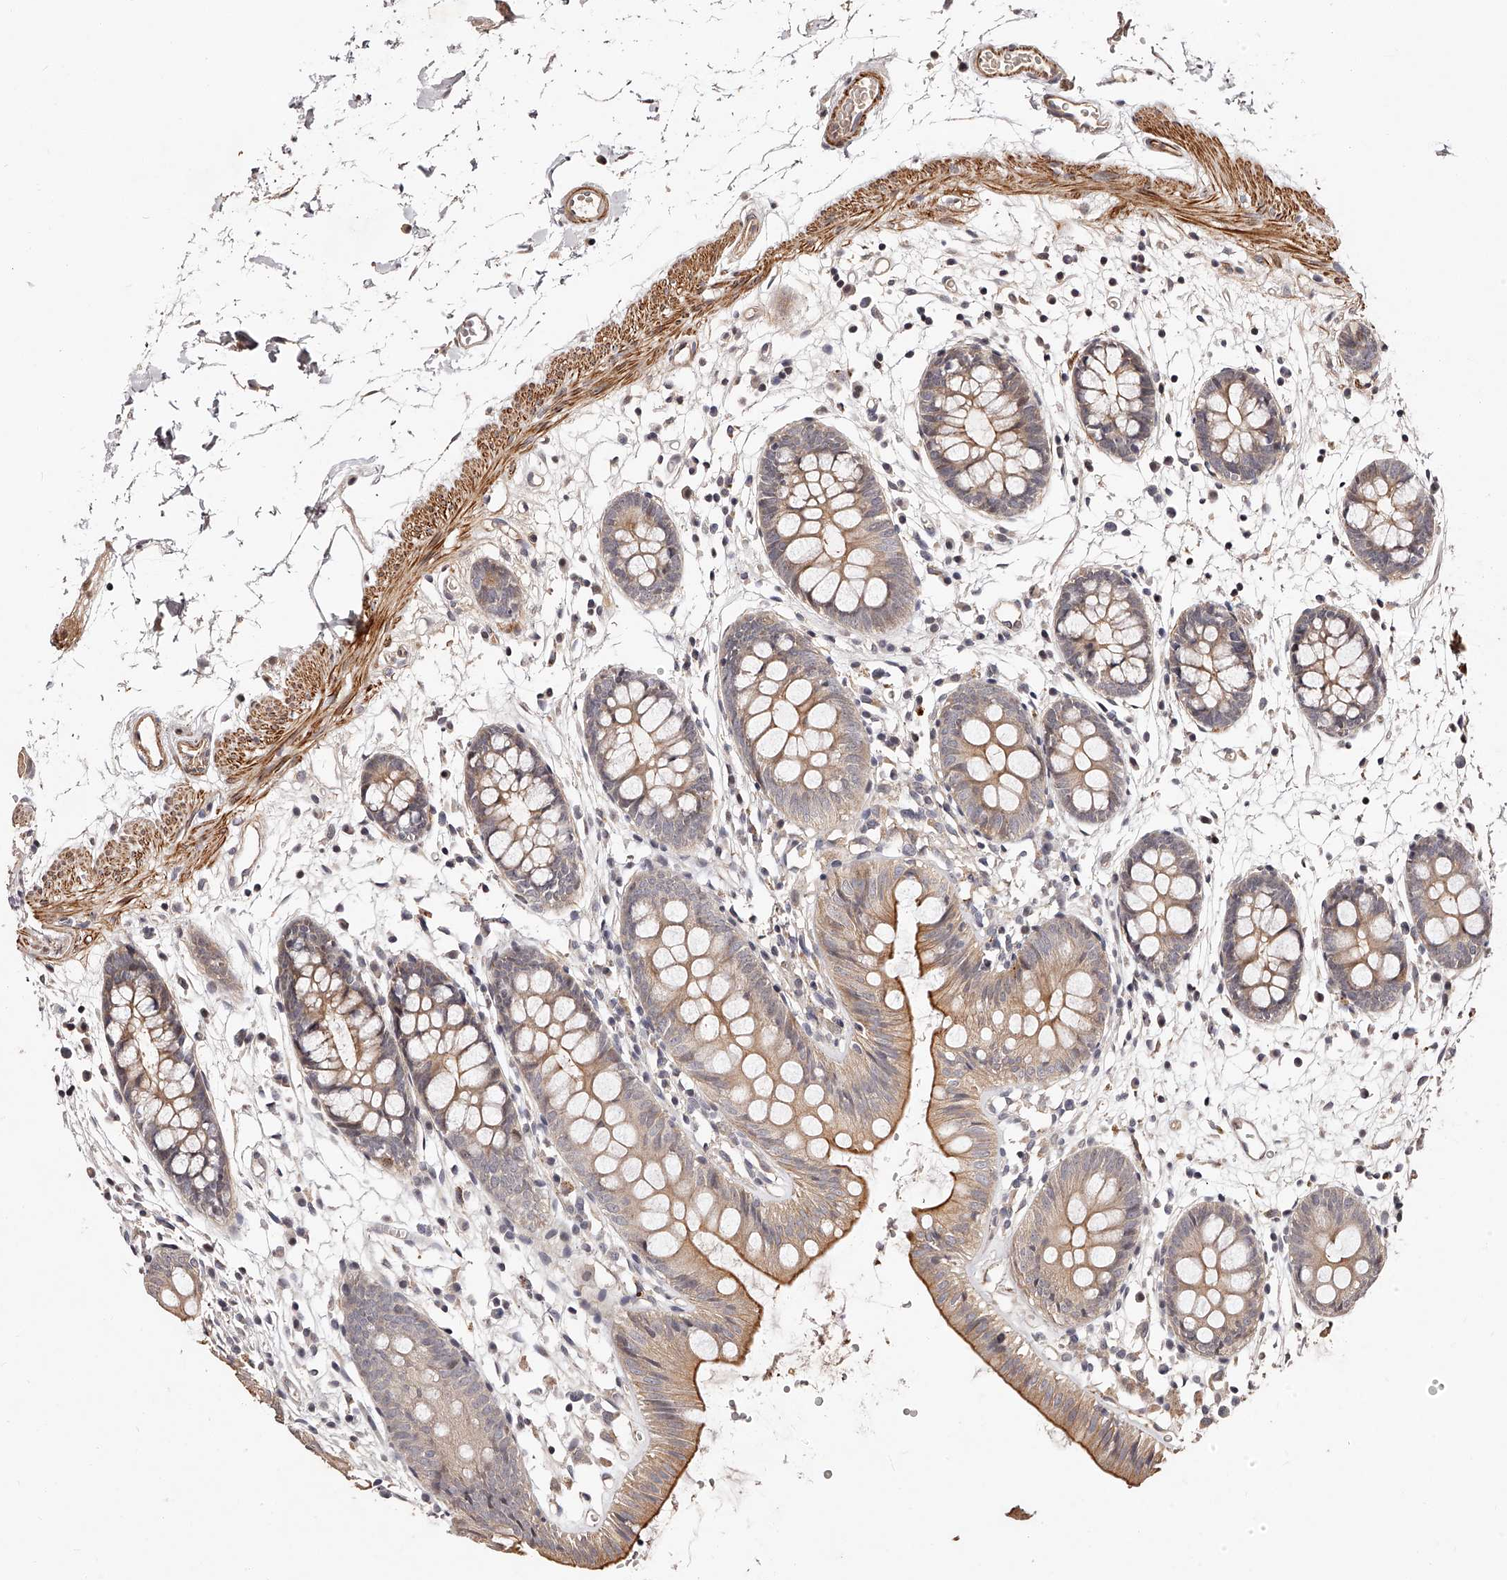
{"staining": {"intensity": "moderate", "quantity": ">75%", "location": "cytoplasmic/membranous"}, "tissue": "colon", "cell_type": "Endothelial cells", "image_type": "normal", "snomed": [{"axis": "morphology", "description": "Normal tissue, NOS"}, {"axis": "topography", "description": "Colon"}], "caption": "Colon stained with DAB (3,3'-diaminobenzidine) immunohistochemistry (IHC) shows medium levels of moderate cytoplasmic/membranous positivity in about >75% of endothelial cells.", "gene": "CUL7", "patient": {"sex": "male", "age": 56}}